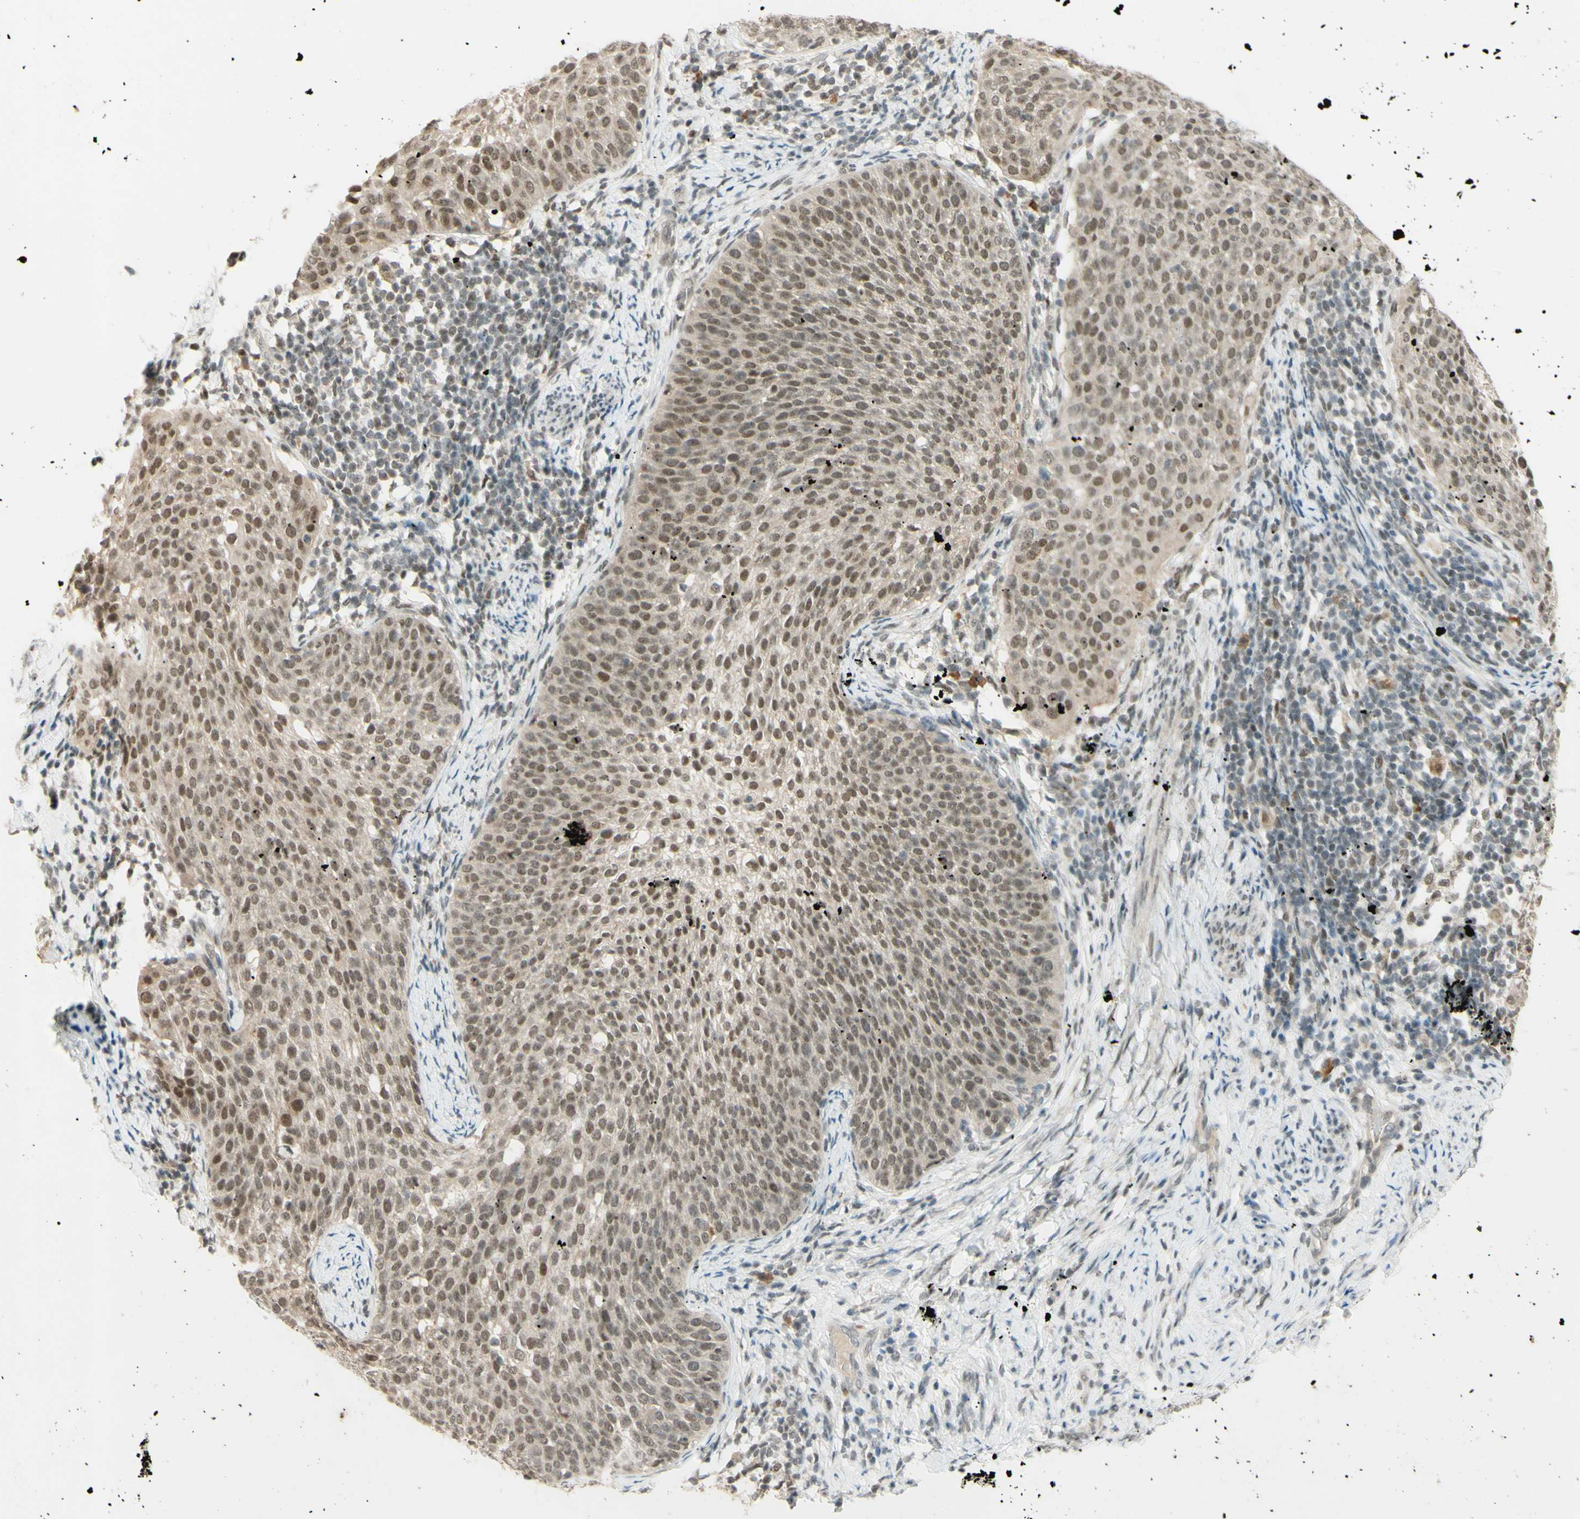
{"staining": {"intensity": "moderate", "quantity": ">75%", "location": "nuclear"}, "tissue": "cervical cancer", "cell_type": "Tumor cells", "image_type": "cancer", "snomed": [{"axis": "morphology", "description": "Squamous cell carcinoma, NOS"}, {"axis": "topography", "description": "Cervix"}], "caption": "Immunohistochemistry photomicrograph of human squamous cell carcinoma (cervical) stained for a protein (brown), which shows medium levels of moderate nuclear staining in approximately >75% of tumor cells.", "gene": "SMARCB1", "patient": {"sex": "female", "age": 51}}